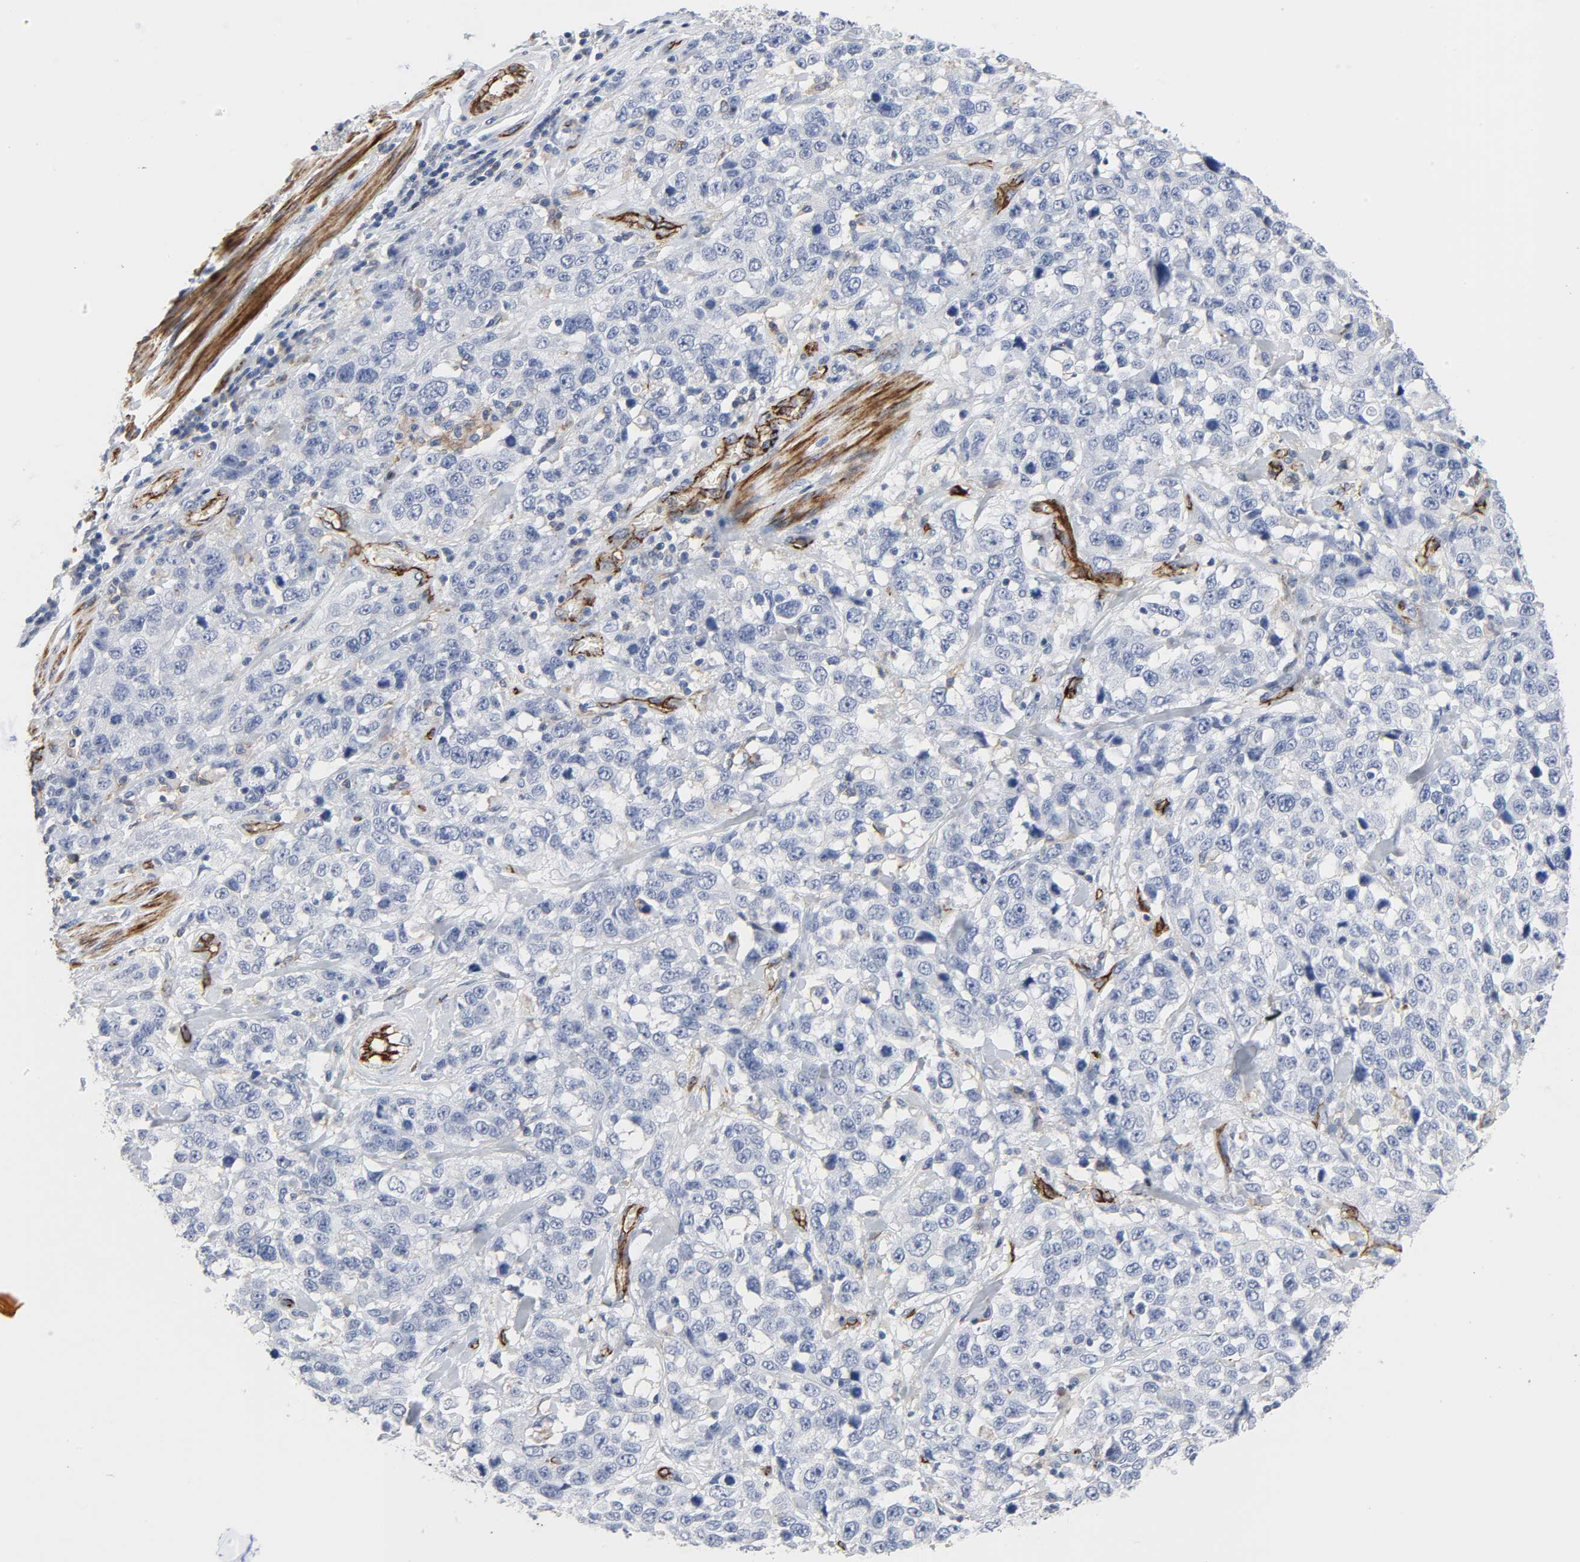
{"staining": {"intensity": "negative", "quantity": "none", "location": "none"}, "tissue": "stomach cancer", "cell_type": "Tumor cells", "image_type": "cancer", "snomed": [{"axis": "morphology", "description": "Normal tissue, NOS"}, {"axis": "morphology", "description": "Adenocarcinoma, NOS"}, {"axis": "topography", "description": "Stomach"}], "caption": "DAB immunohistochemical staining of adenocarcinoma (stomach) shows no significant expression in tumor cells.", "gene": "PECAM1", "patient": {"sex": "male", "age": 48}}